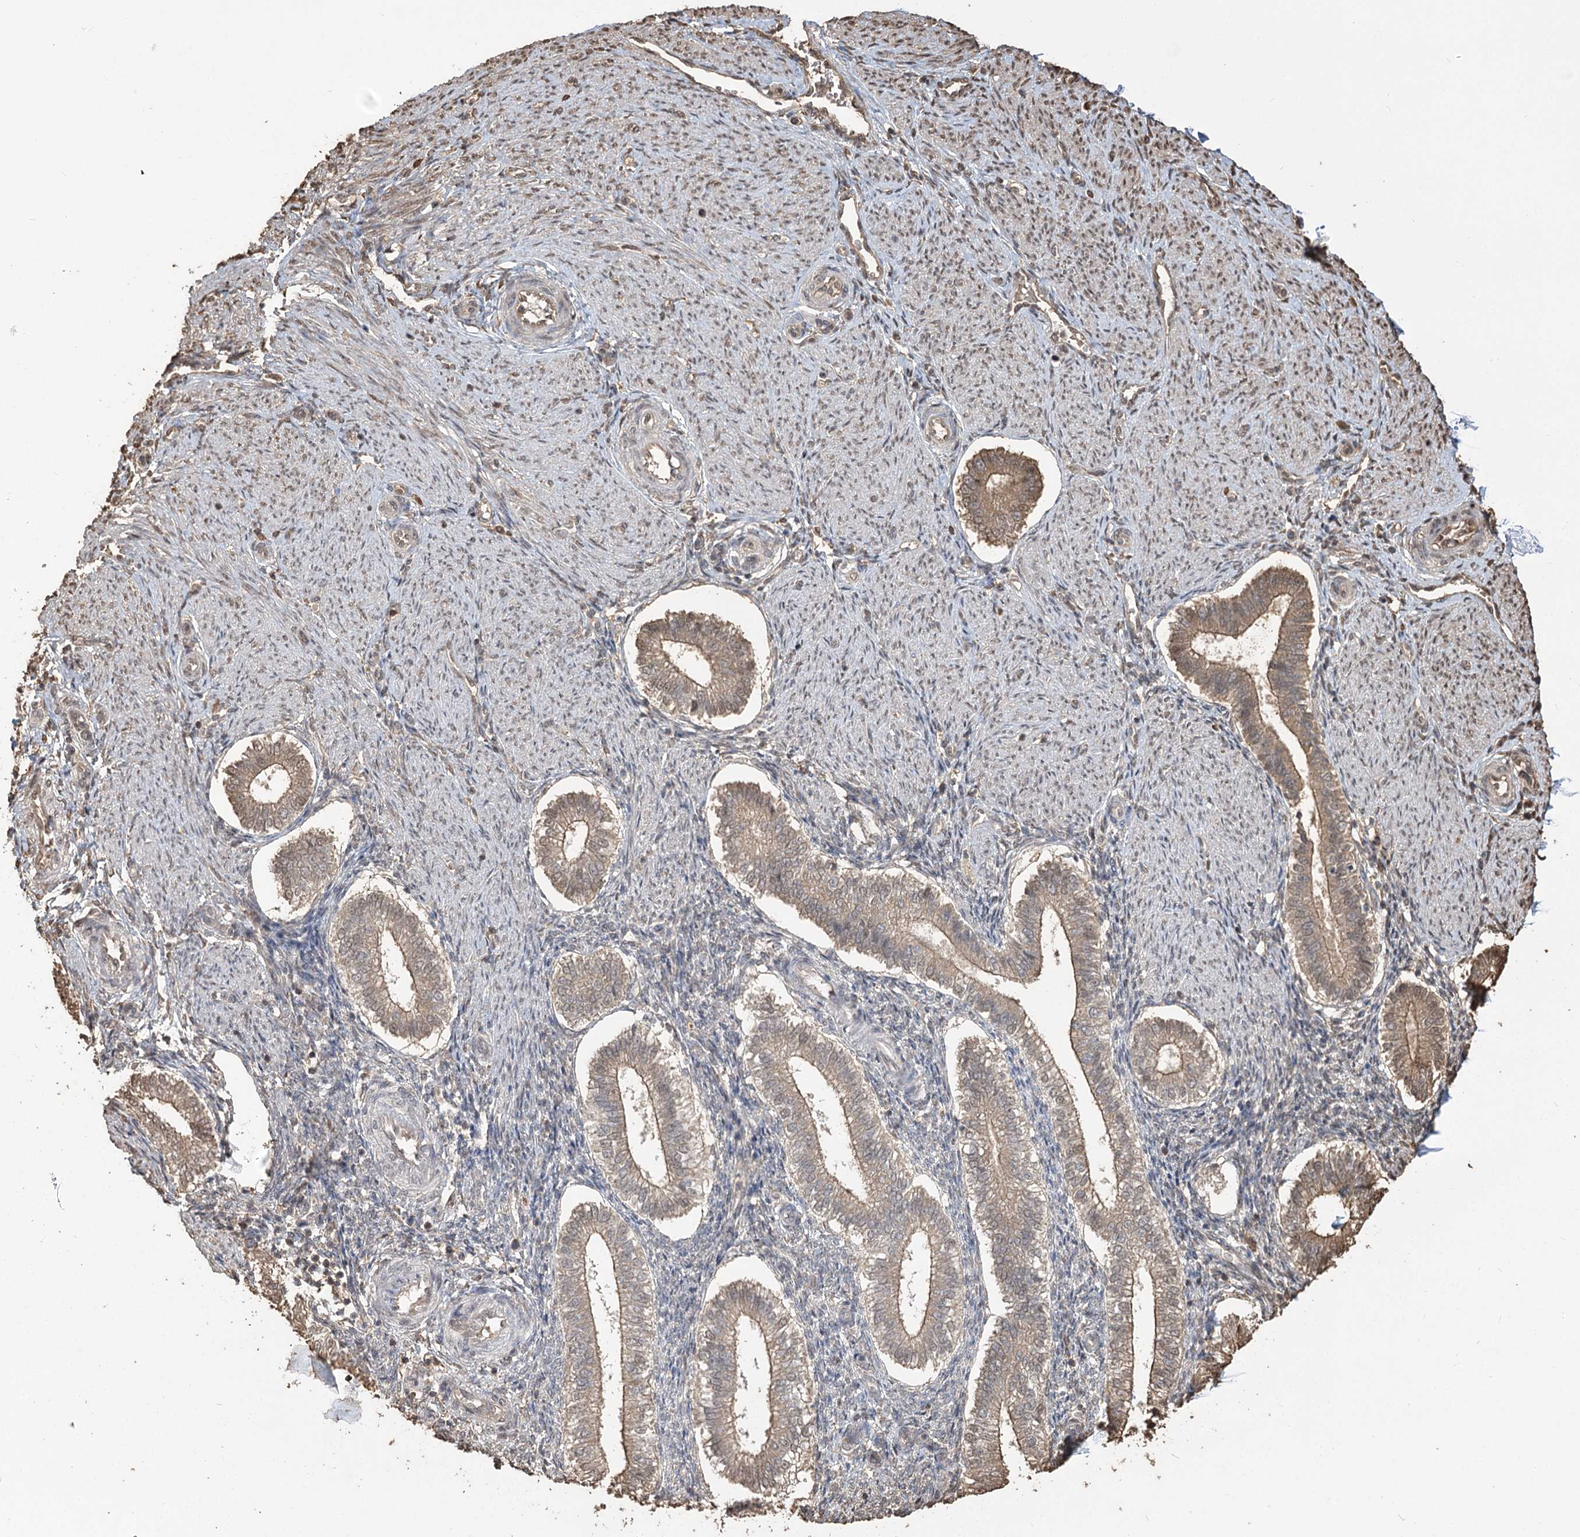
{"staining": {"intensity": "weak", "quantity": "<25%", "location": "cytoplasmic/membranous"}, "tissue": "endometrium", "cell_type": "Cells in endometrial stroma", "image_type": "normal", "snomed": [{"axis": "morphology", "description": "Normal tissue, NOS"}, {"axis": "topography", "description": "Endometrium"}], "caption": "This is an immunohistochemistry (IHC) photomicrograph of normal endometrium. There is no positivity in cells in endometrial stroma.", "gene": "PLCH1", "patient": {"sex": "female", "age": 25}}